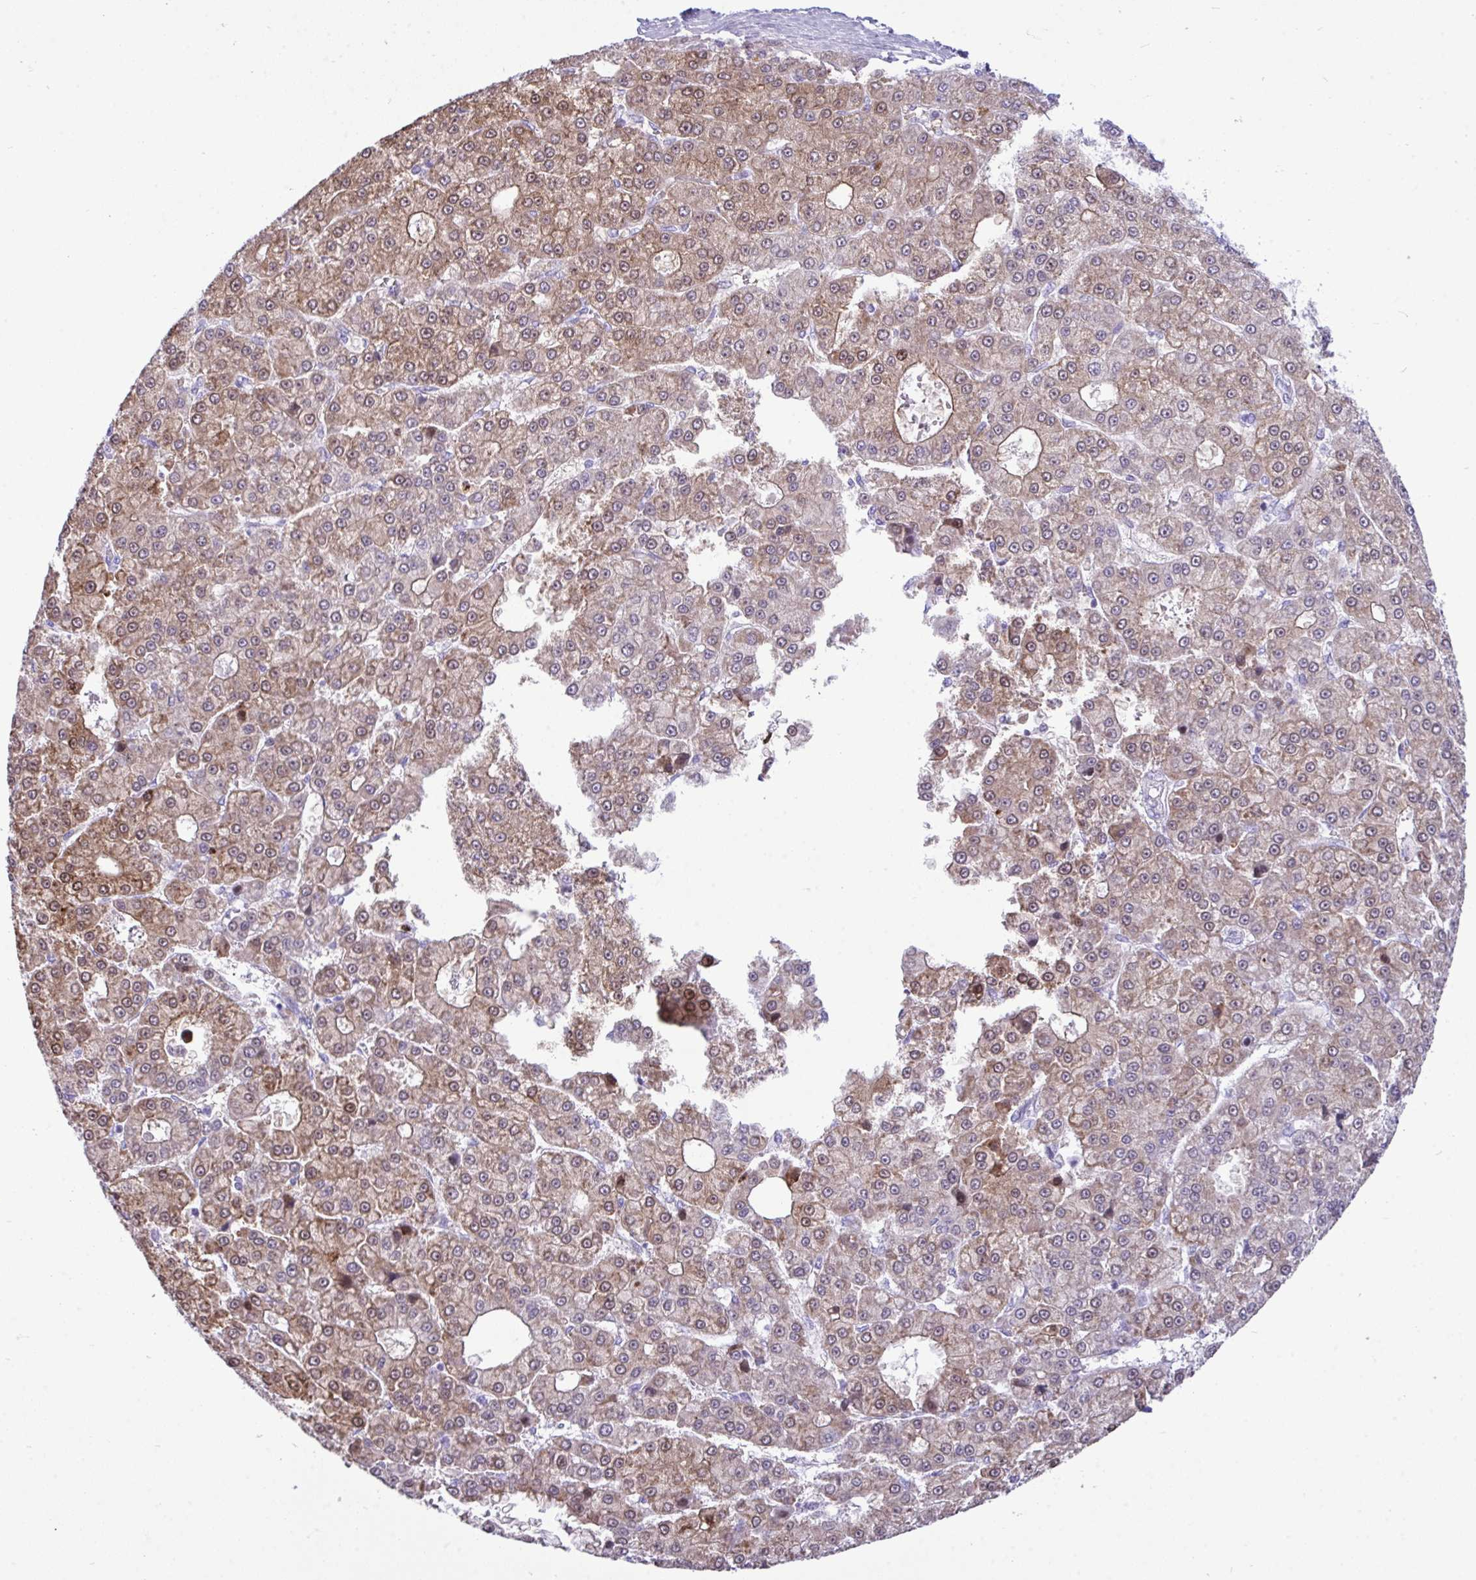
{"staining": {"intensity": "moderate", "quantity": ">75%", "location": "cytoplasmic/membranous"}, "tissue": "liver cancer", "cell_type": "Tumor cells", "image_type": "cancer", "snomed": [{"axis": "morphology", "description": "Carcinoma, Hepatocellular, NOS"}, {"axis": "topography", "description": "Liver"}], "caption": "The micrograph displays a brown stain indicating the presence of a protein in the cytoplasmic/membranous of tumor cells in liver hepatocellular carcinoma.", "gene": "ARHGAP42", "patient": {"sex": "male", "age": 70}}